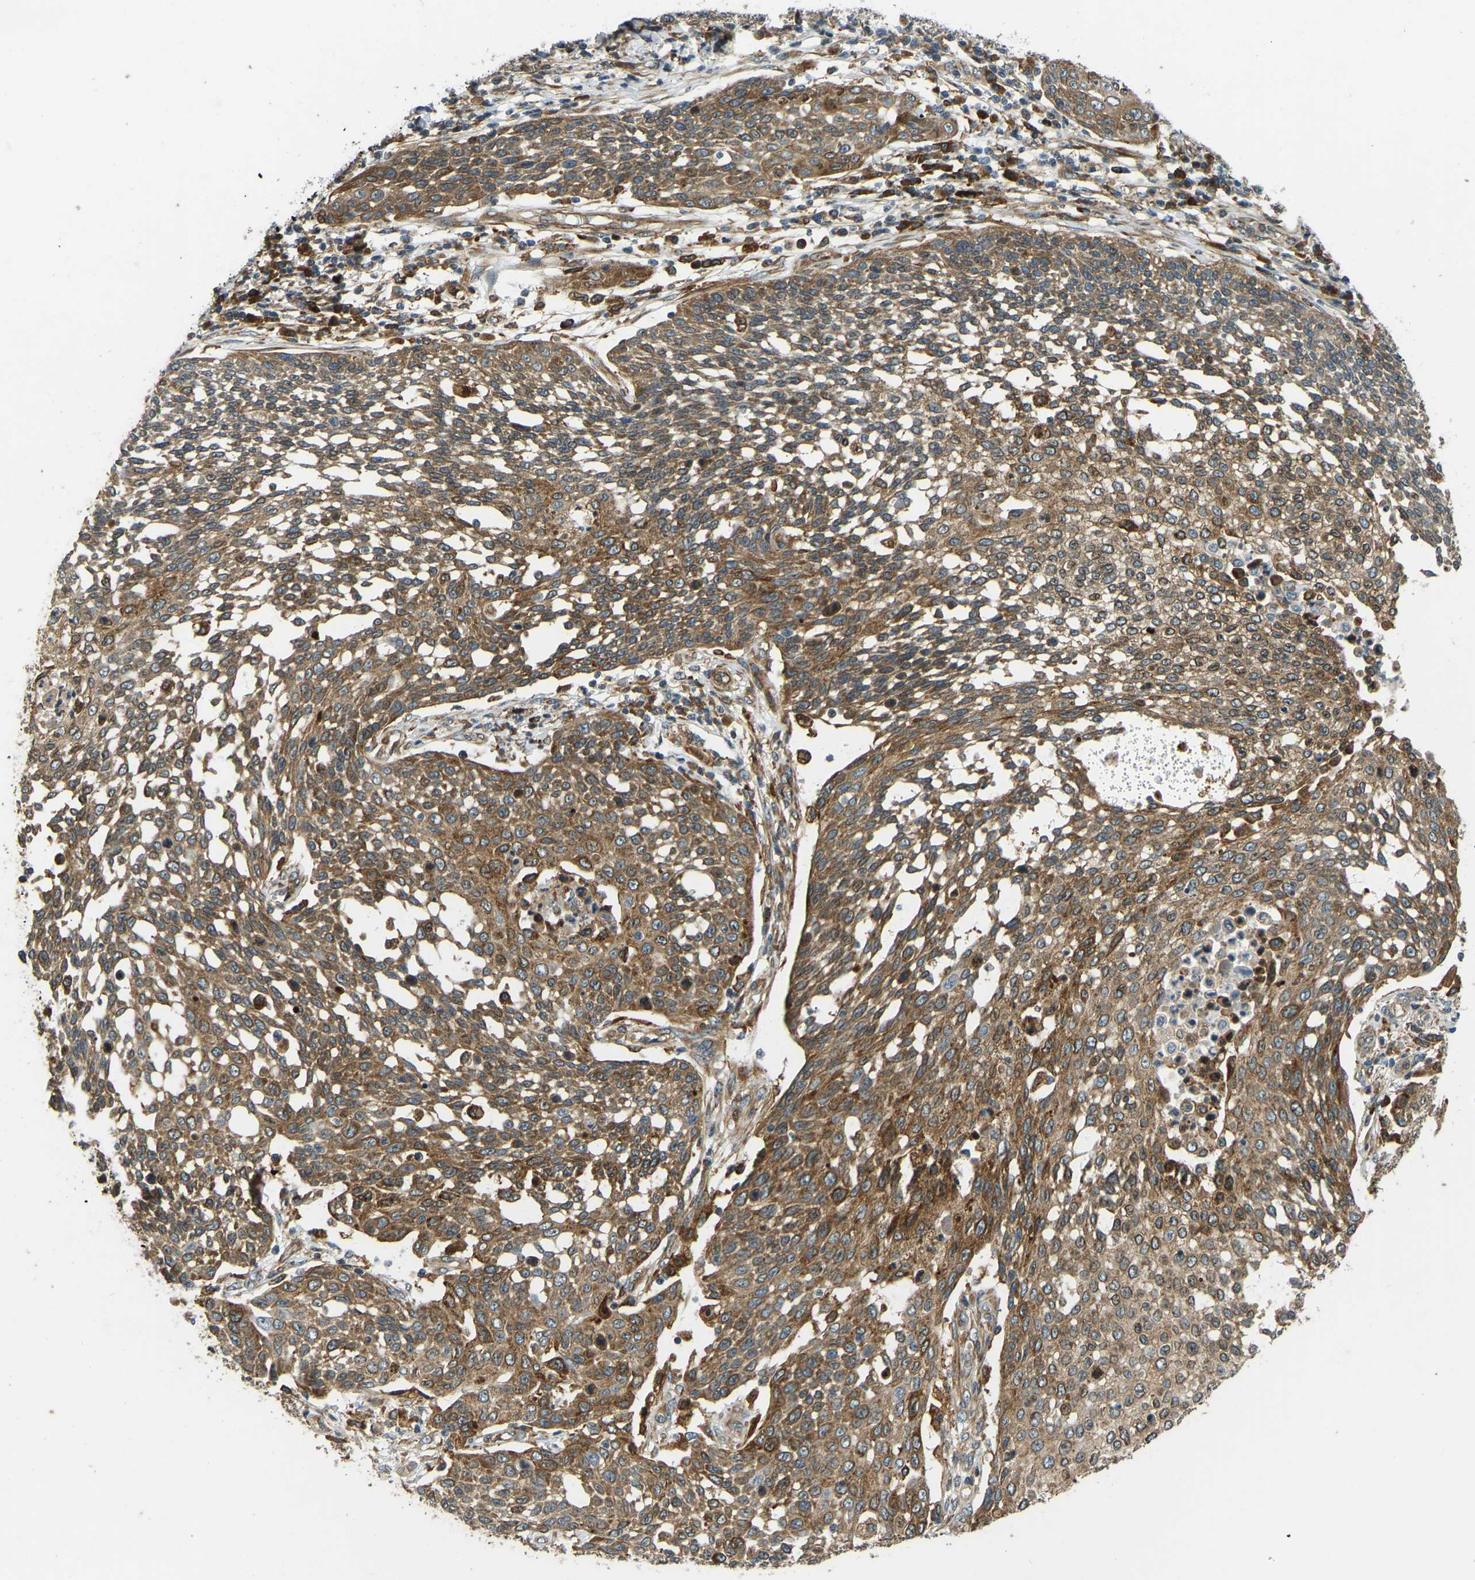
{"staining": {"intensity": "moderate", "quantity": ">75%", "location": "cytoplasmic/membranous"}, "tissue": "cervical cancer", "cell_type": "Tumor cells", "image_type": "cancer", "snomed": [{"axis": "morphology", "description": "Squamous cell carcinoma, NOS"}, {"axis": "topography", "description": "Cervix"}], "caption": "This image demonstrates squamous cell carcinoma (cervical) stained with immunohistochemistry (IHC) to label a protein in brown. The cytoplasmic/membranous of tumor cells show moderate positivity for the protein. Nuclei are counter-stained blue.", "gene": "OS9", "patient": {"sex": "female", "age": 34}}